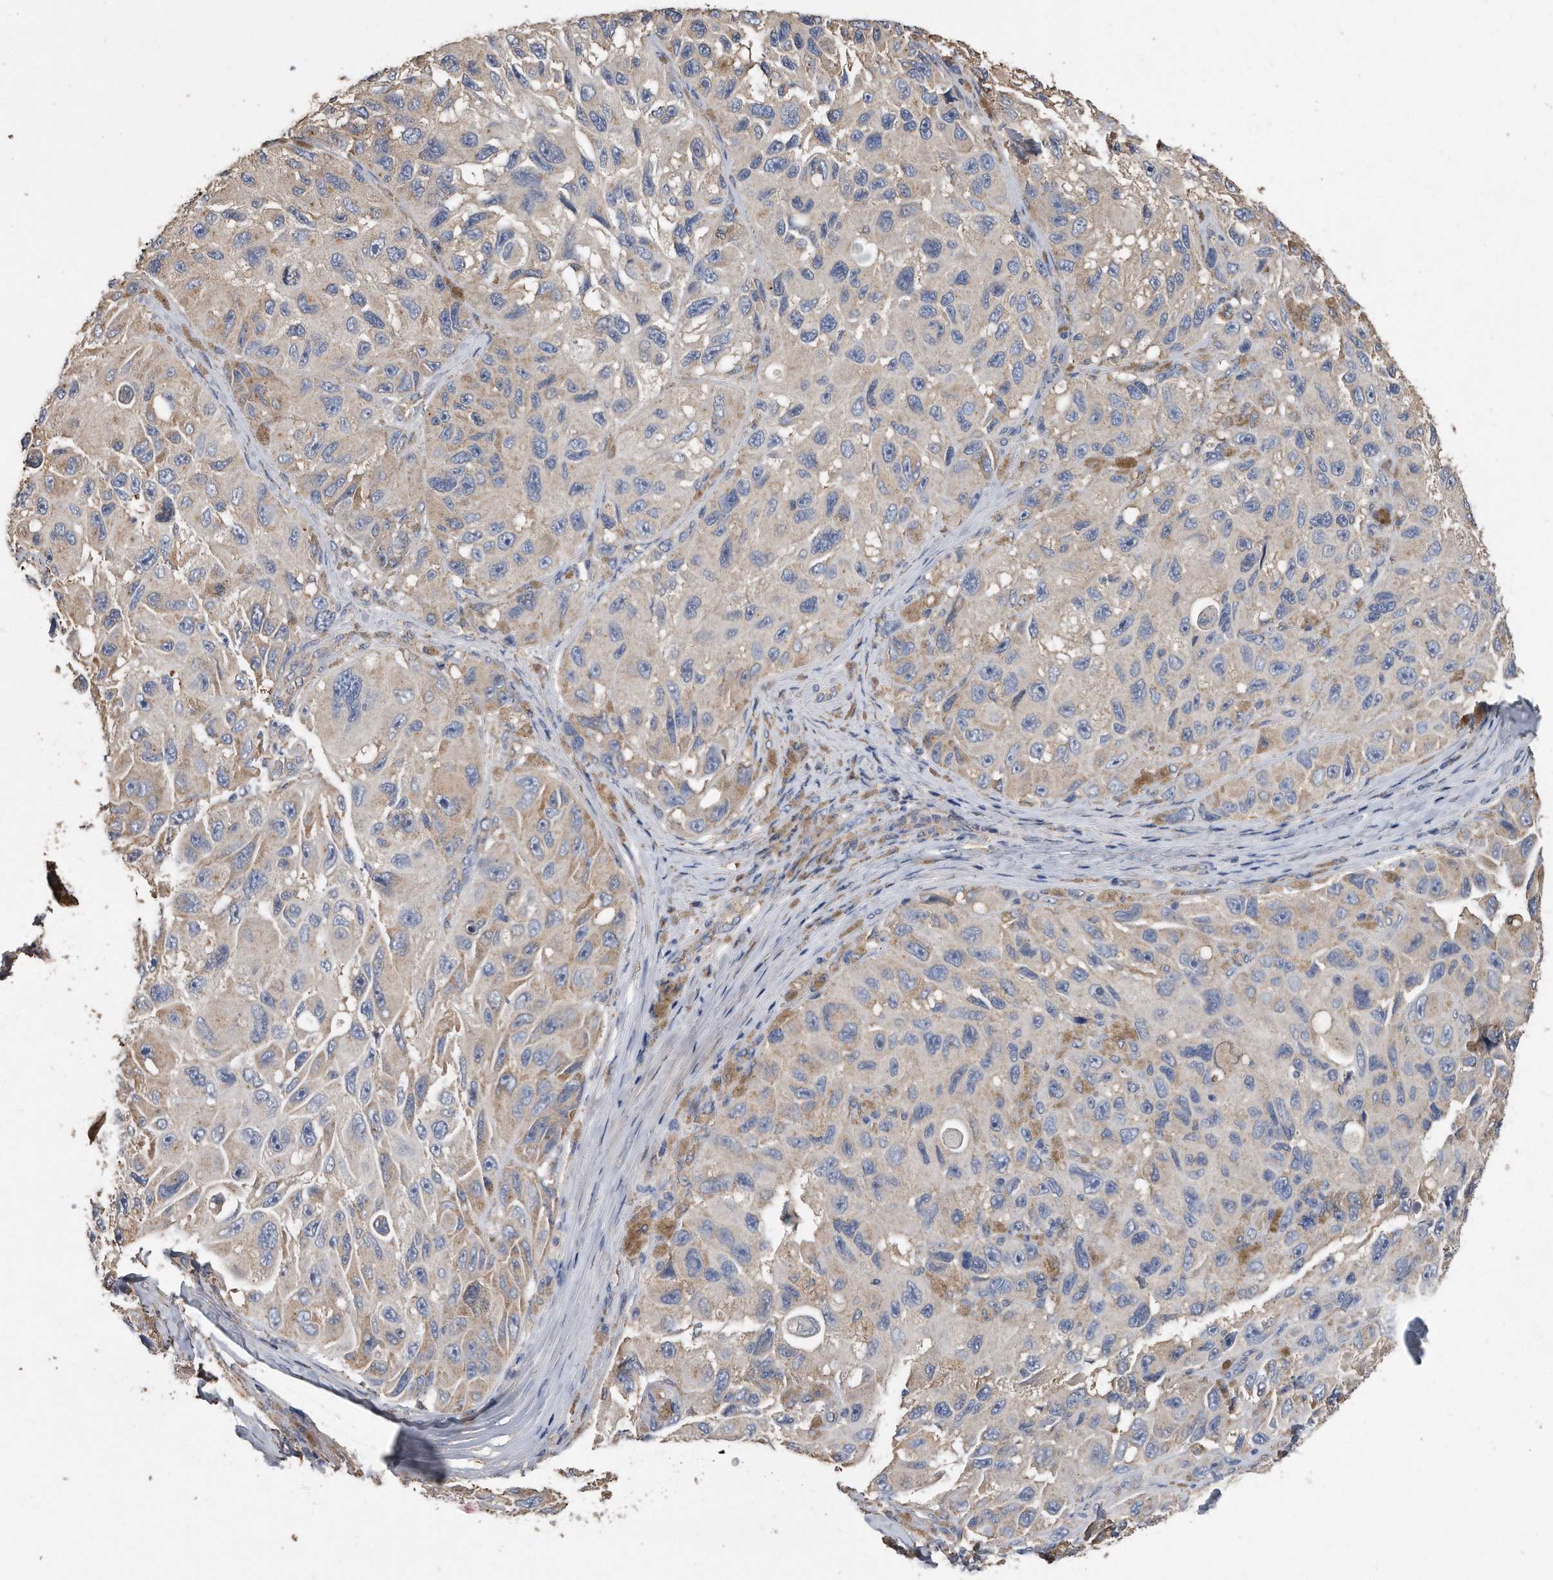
{"staining": {"intensity": "weak", "quantity": "<25%", "location": "cytoplasmic/membranous"}, "tissue": "melanoma", "cell_type": "Tumor cells", "image_type": "cancer", "snomed": [{"axis": "morphology", "description": "Malignant melanoma, NOS"}, {"axis": "topography", "description": "Skin"}], "caption": "DAB immunohistochemical staining of malignant melanoma exhibits no significant expression in tumor cells.", "gene": "CDCP1", "patient": {"sex": "female", "age": 73}}